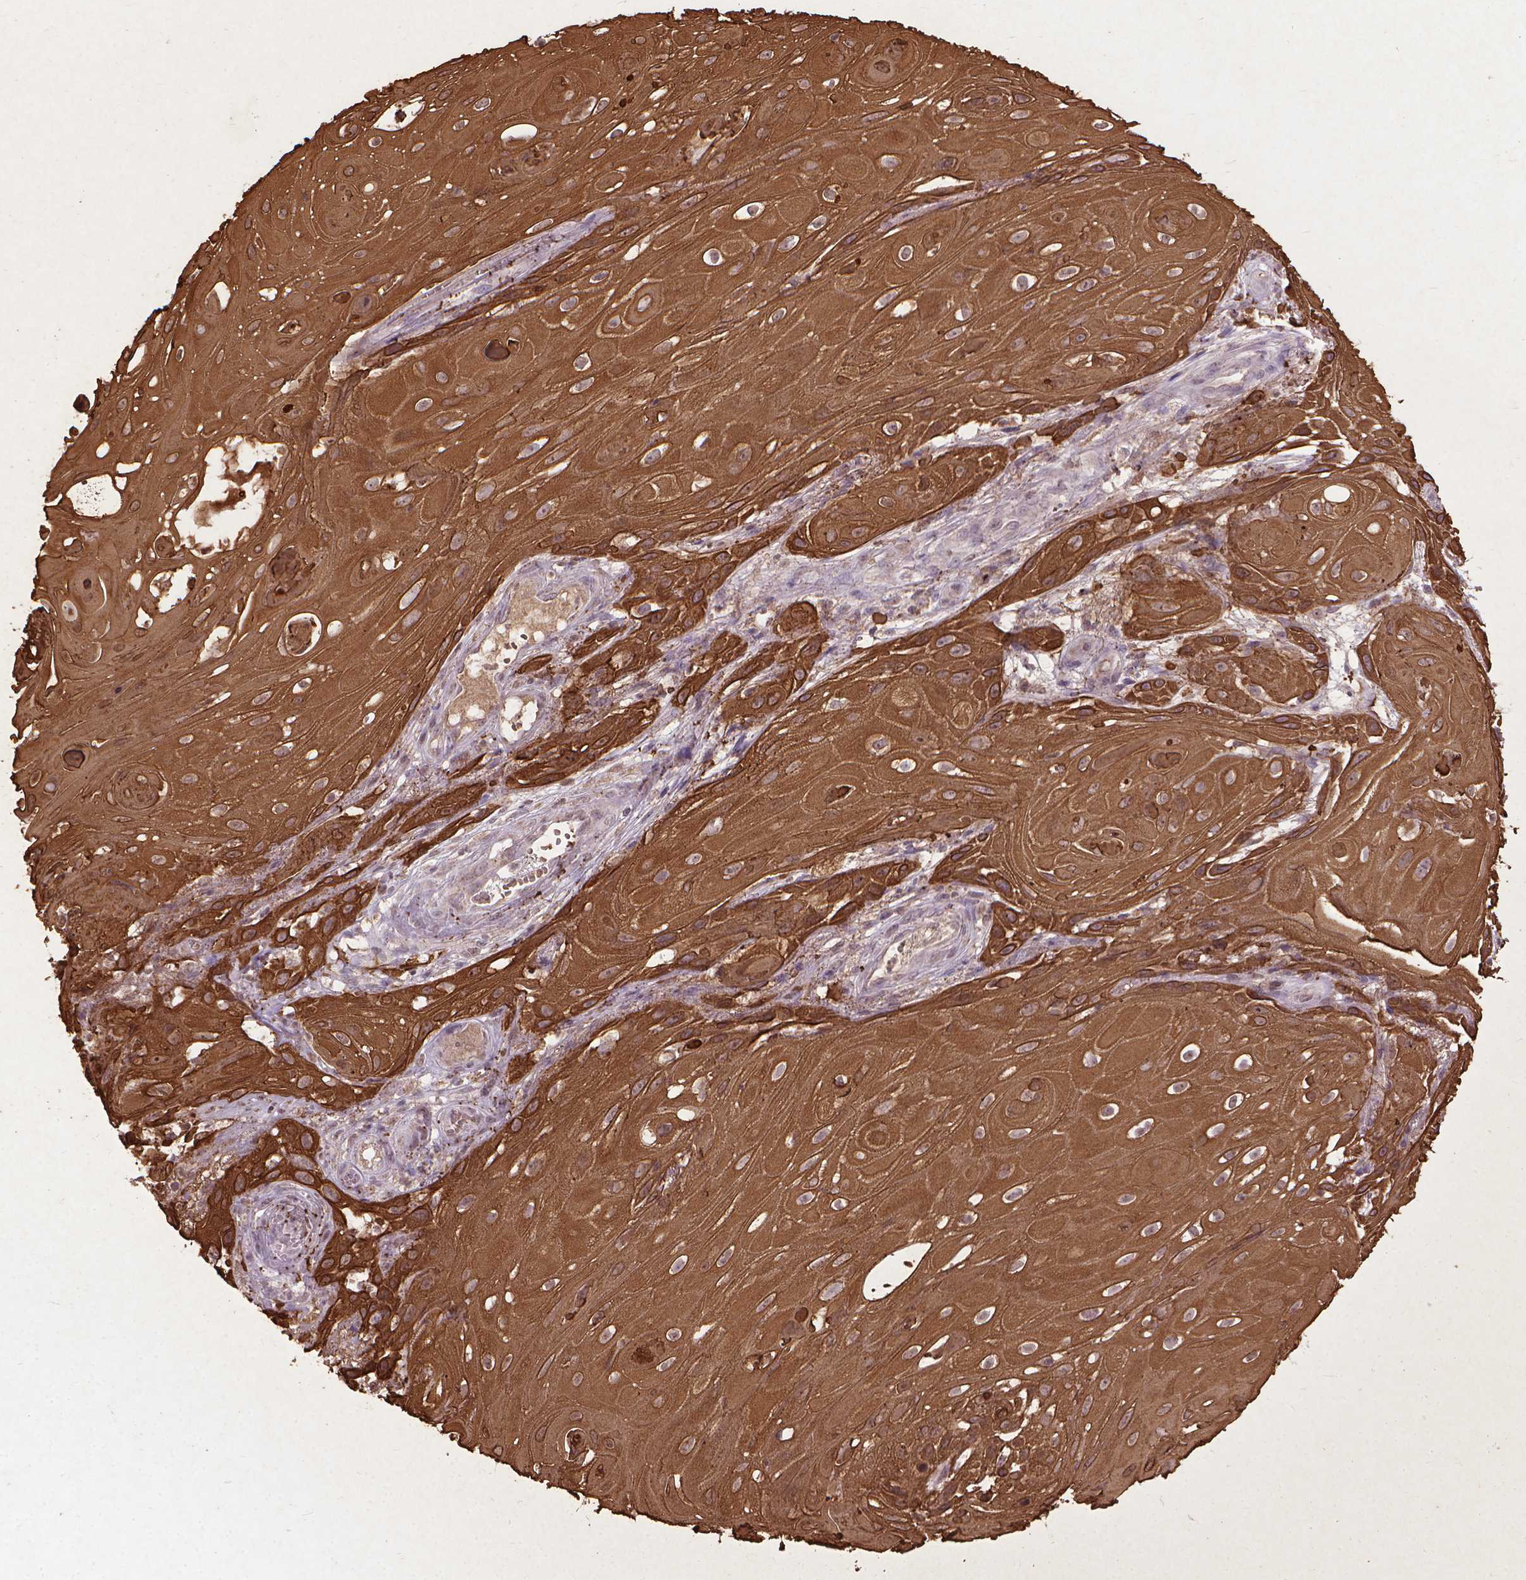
{"staining": {"intensity": "strong", "quantity": ">75%", "location": "cytoplasmic/membranous"}, "tissue": "skin cancer", "cell_type": "Tumor cells", "image_type": "cancer", "snomed": [{"axis": "morphology", "description": "Squamous cell carcinoma, NOS"}, {"axis": "topography", "description": "Skin"}], "caption": "Human skin cancer stained with a brown dye displays strong cytoplasmic/membranous positive expression in about >75% of tumor cells.", "gene": "KRT5", "patient": {"sex": "male", "age": 62}}